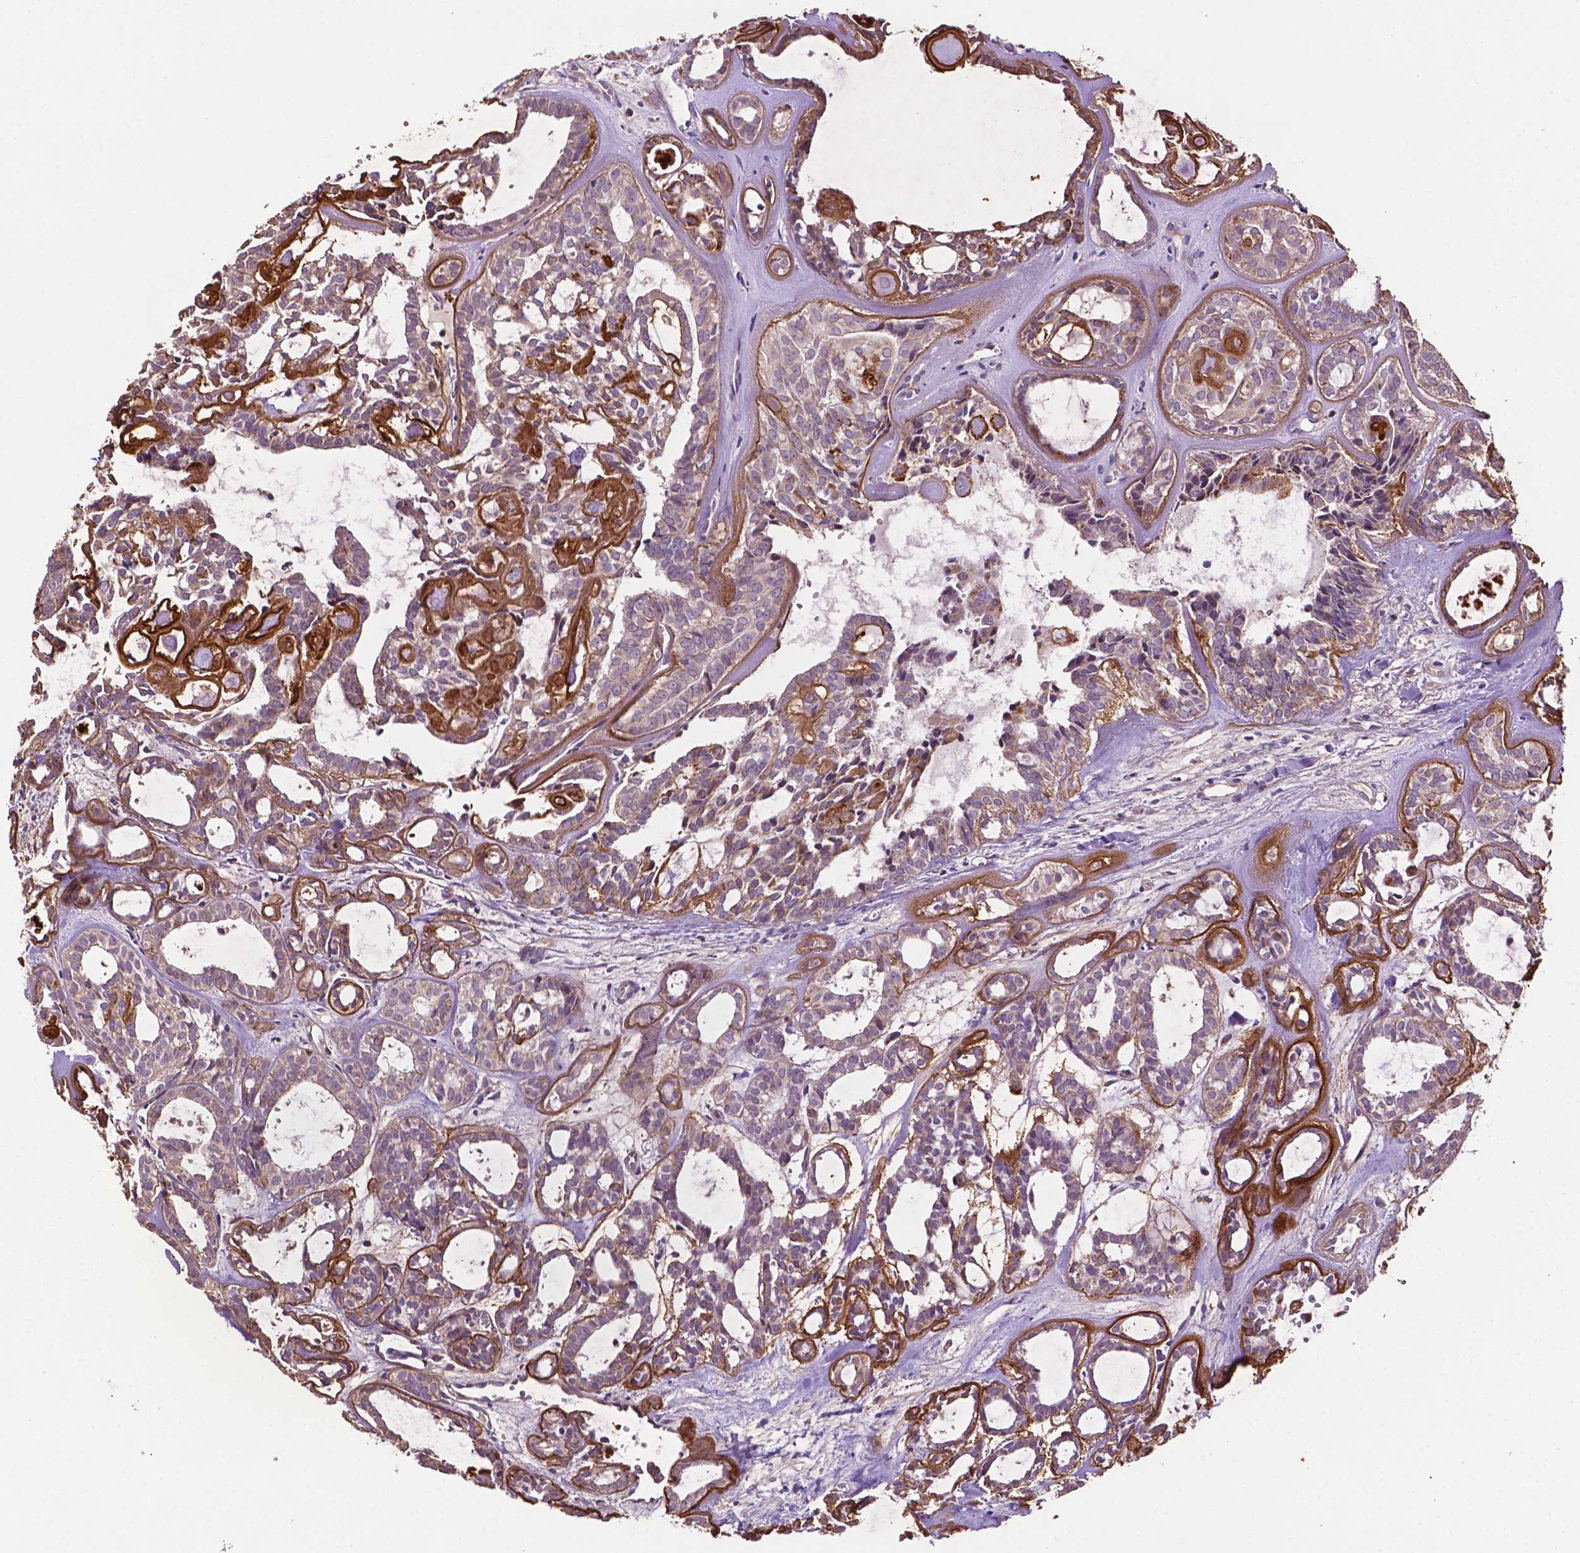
{"staining": {"intensity": "moderate", "quantity": "<25%", "location": "cytoplasmic/membranous"}, "tissue": "head and neck cancer", "cell_type": "Tumor cells", "image_type": "cancer", "snomed": [{"axis": "morphology", "description": "Adenocarcinoma, NOS"}, {"axis": "topography", "description": "Head-Neck"}], "caption": "A low amount of moderate cytoplasmic/membranous staining is identified in about <25% of tumor cells in adenocarcinoma (head and neck) tissue.", "gene": "LRR1", "patient": {"sex": "female", "age": 62}}